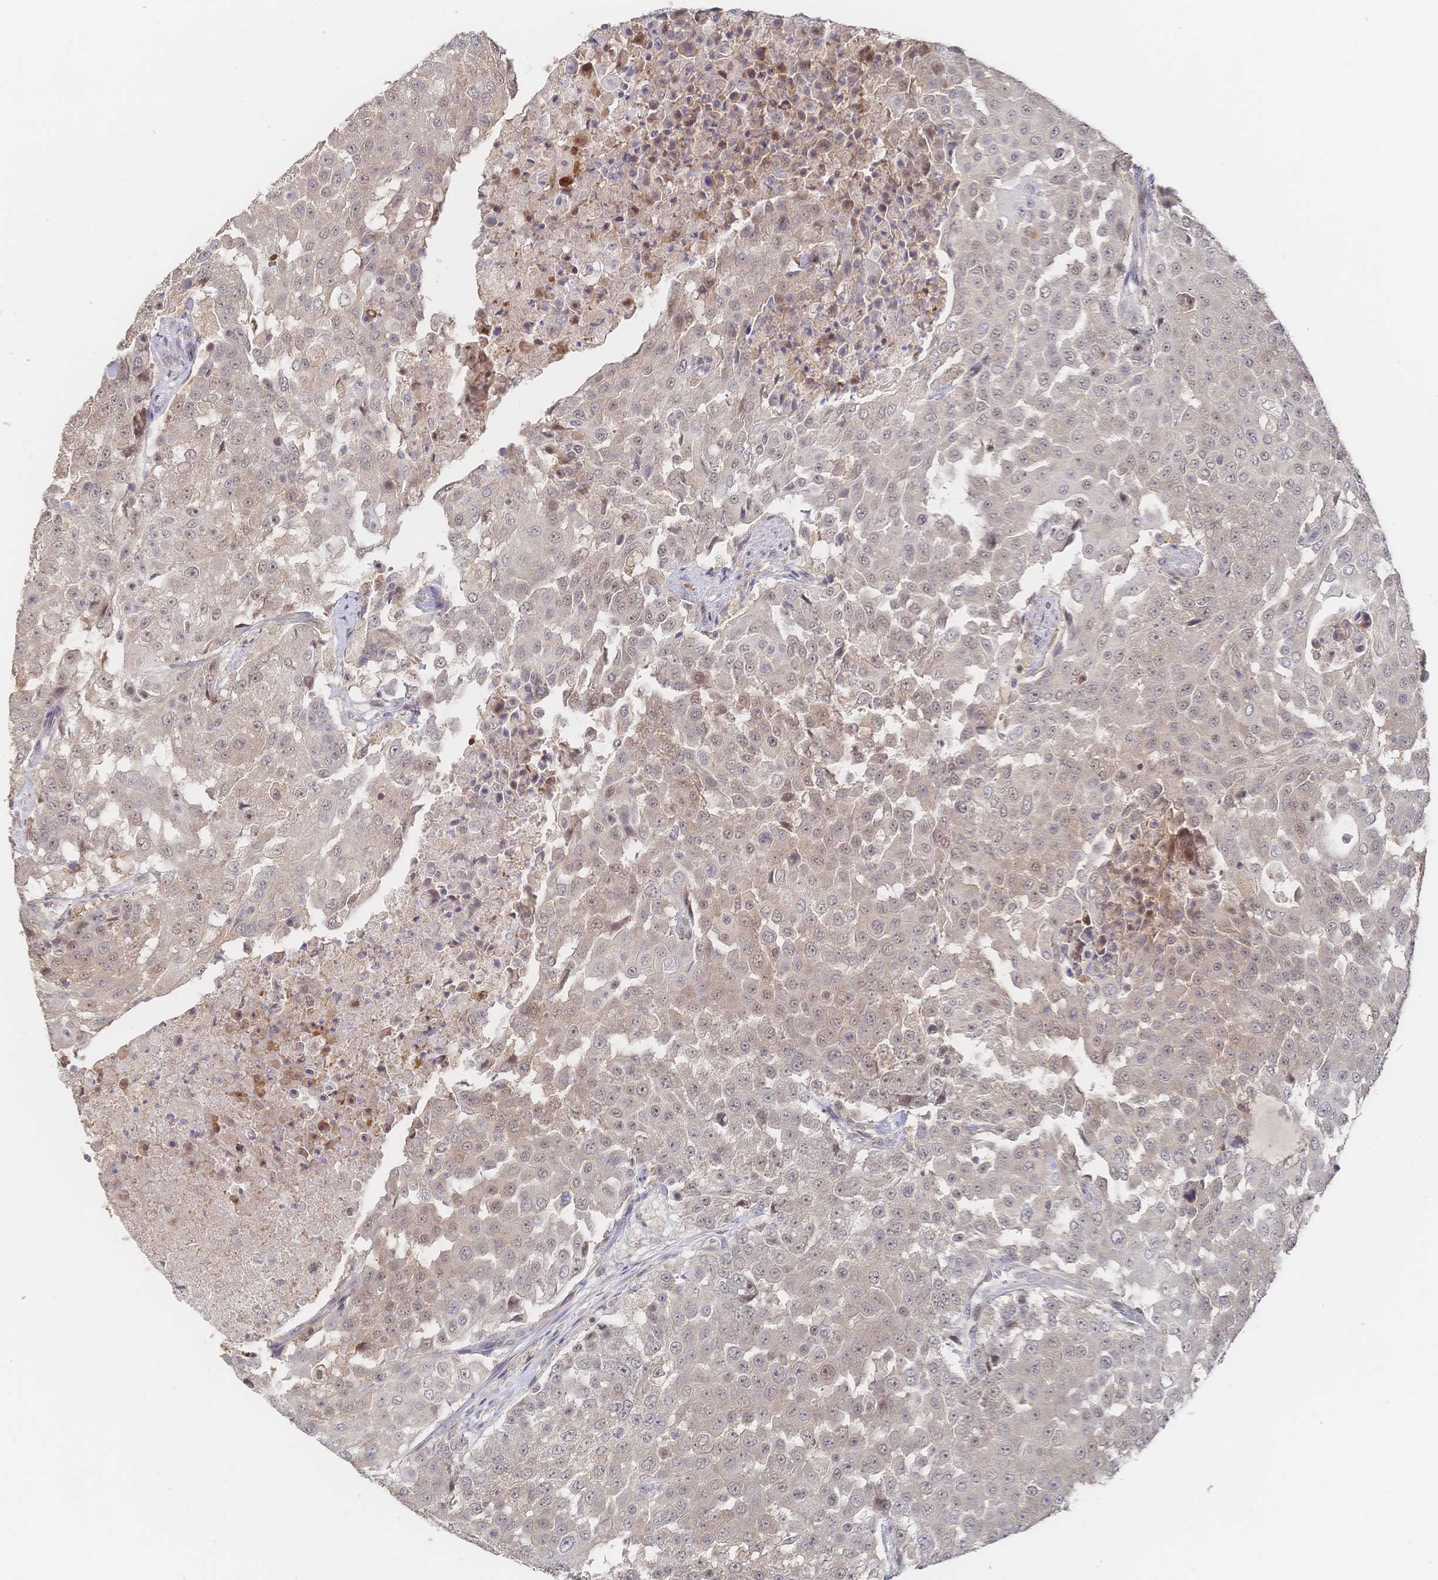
{"staining": {"intensity": "weak", "quantity": "25%-75%", "location": "nuclear"}, "tissue": "urothelial cancer", "cell_type": "Tumor cells", "image_type": "cancer", "snomed": [{"axis": "morphology", "description": "Urothelial carcinoma, High grade"}, {"axis": "topography", "description": "Urinary bladder"}], "caption": "Weak nuclear positivity for a protein is present in approximately 25%-75% of tumor cells of urothelial carcinoma (high-grade) using immunohistochemistry (IHC).", "gene": "LRP5", "patient": {"sex": "female", "age": 63}}